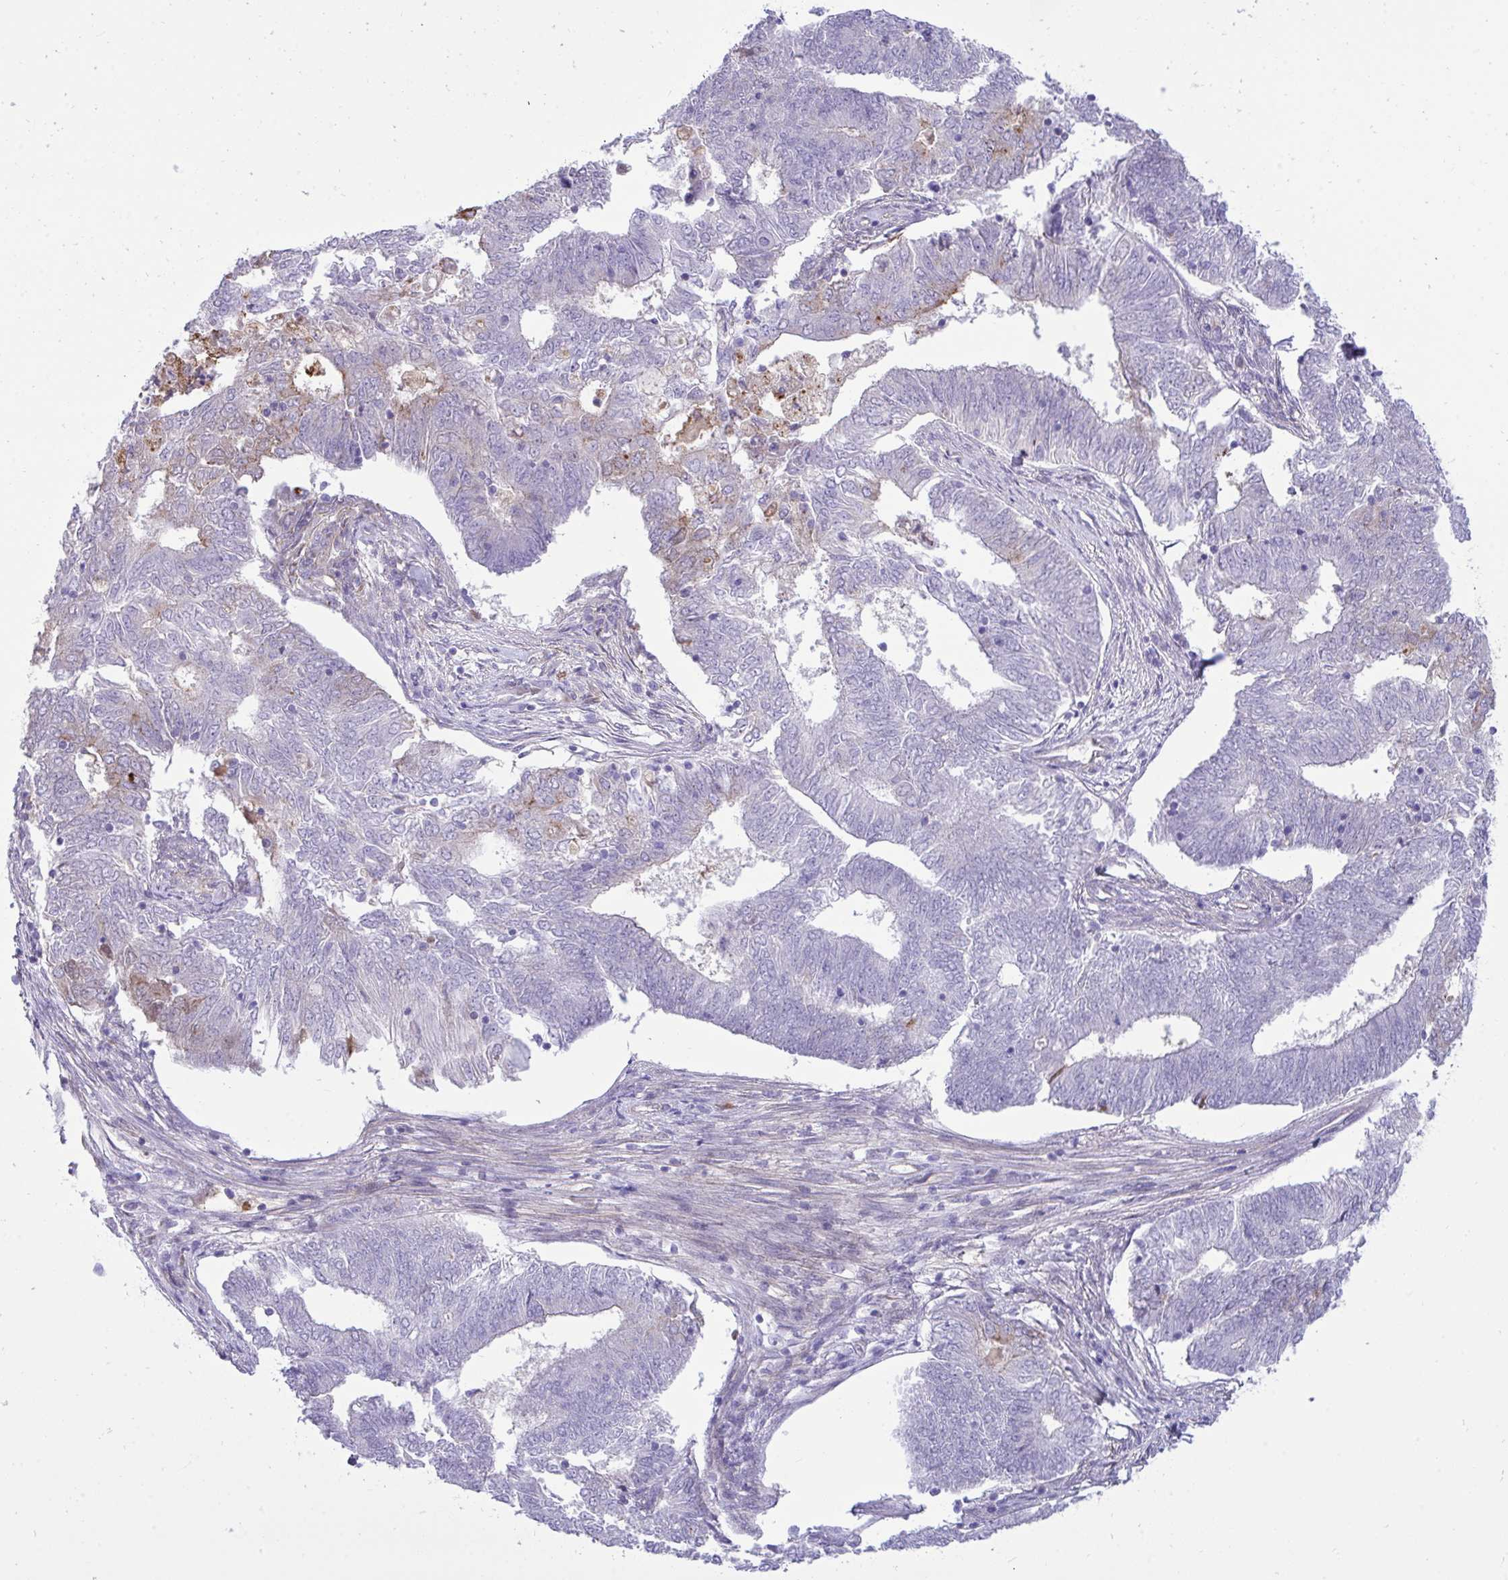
{"staining": {"intensity": "negative", "quantity": "none", "location": "none"}, "tissue": "endometrial cancer", "cell_type": "Tumor cells", "image_type": "cancer", "snomed": [{"axis": "morphology", "description": "Adenocarcinoma, NOS"}, {"axis": "topography", "description": "Endometrium"}], "caption": "Adenocarcinoma (endometrial) was stained to show a protein in brown. There is no significant staining in tumor cells. The staining was performed using DAB (3,3'-diaminobenzidine) to visualize the protein expression in brown, while the nuclei were stained in blue with hematoxylin (Magnification: 20x).", "gene": "F2", "patient": {"sex": "female", "age": 62}}